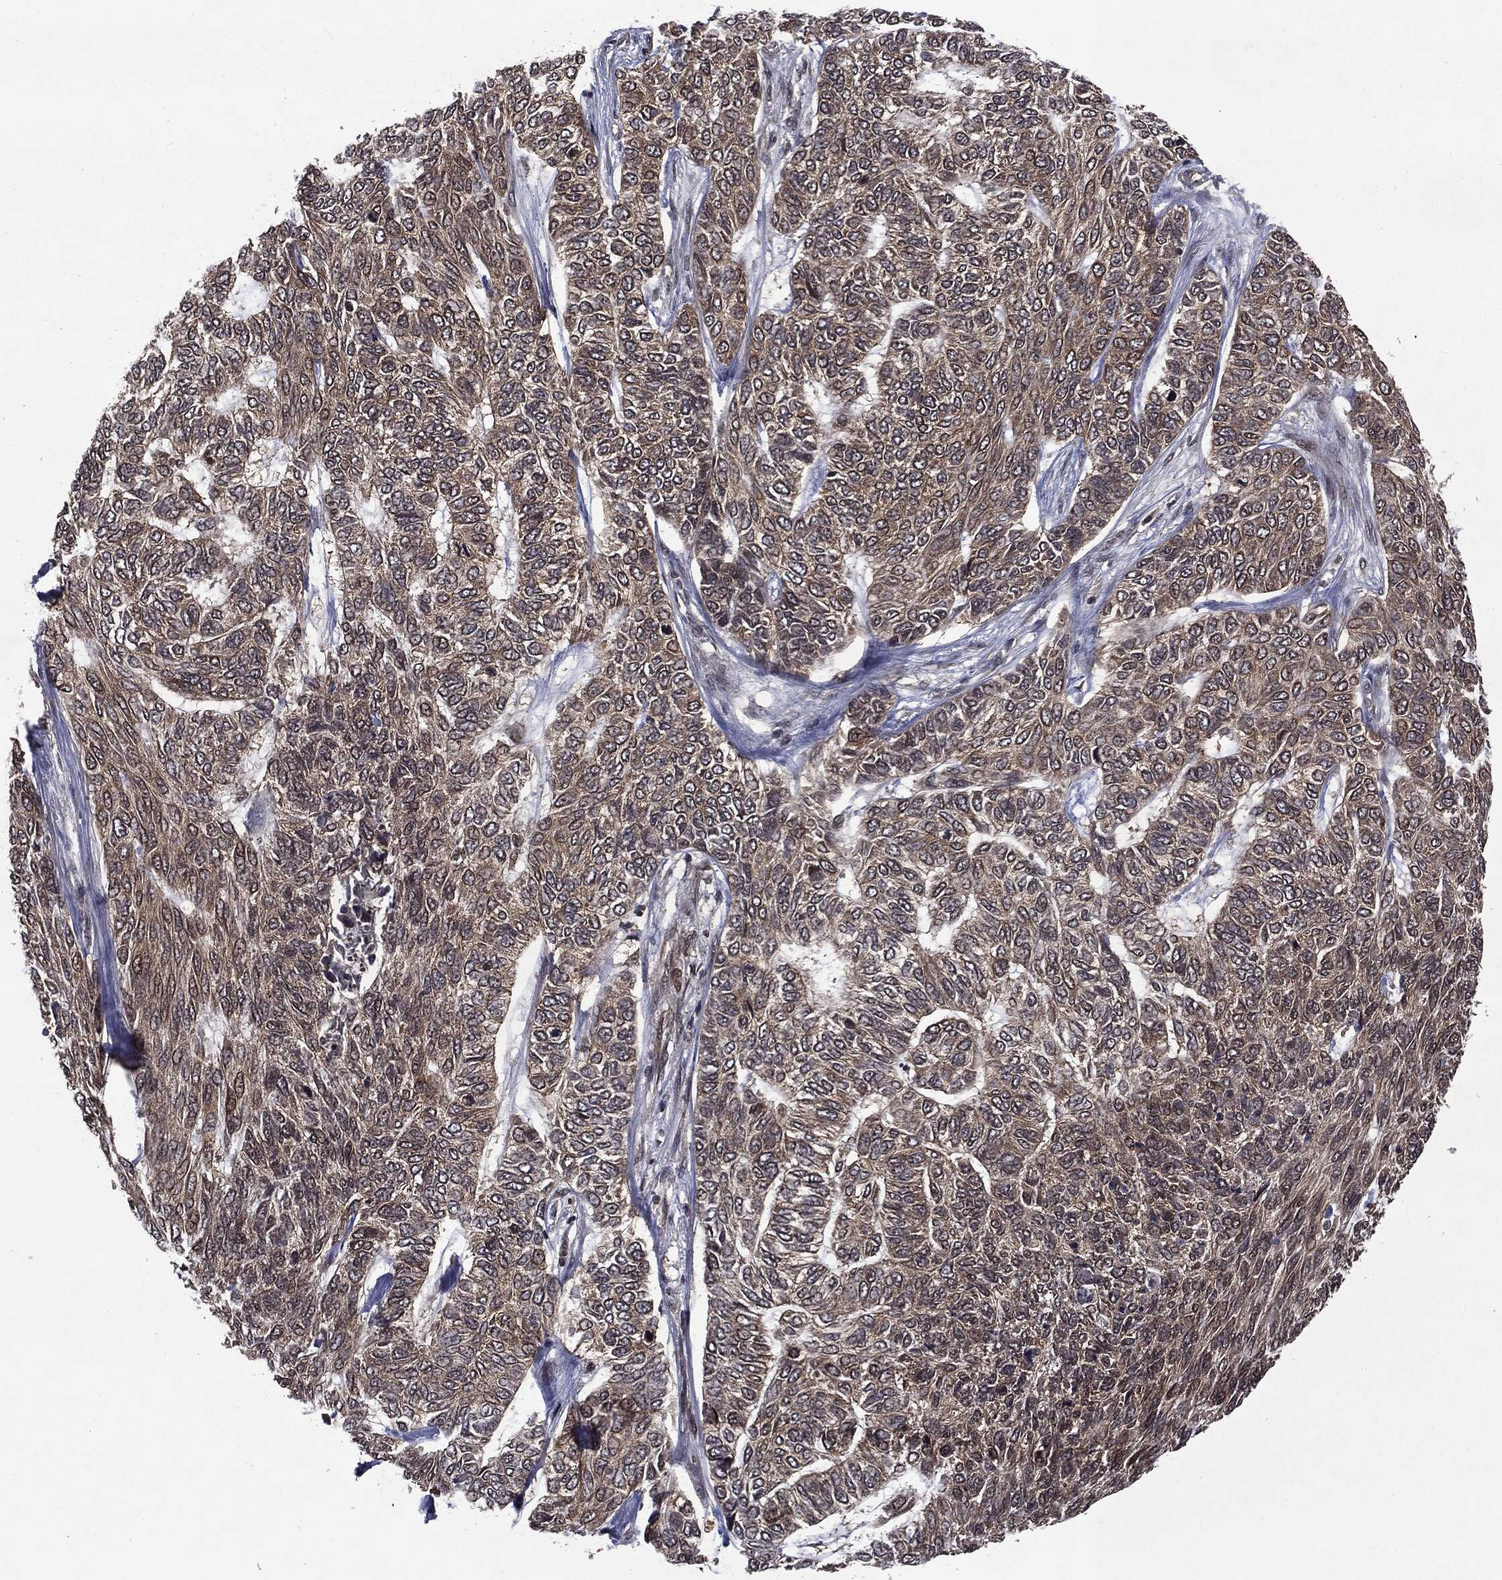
{"staining": {"intensity": "moderate", "quantity": "25%-75%", "location": "cytoplasmic/membranous"}, "tissue": "skin cancer", "cell_type": "Tumor cells", "image_type": "cancer", "snomed": [{"axis": "morphology", "description": "Basal cell carcinoma"}, {"axis": "topography", "description": "Skin"}], "caption": "Tumor cells show medium levels of moderate cytoplasmic/membranous positivity in approximately 25%-75% of cells in skin cancer (basal cell carcinoma).", "gene": "STAU2", "patient": {"sex": "female", "age": 65}}